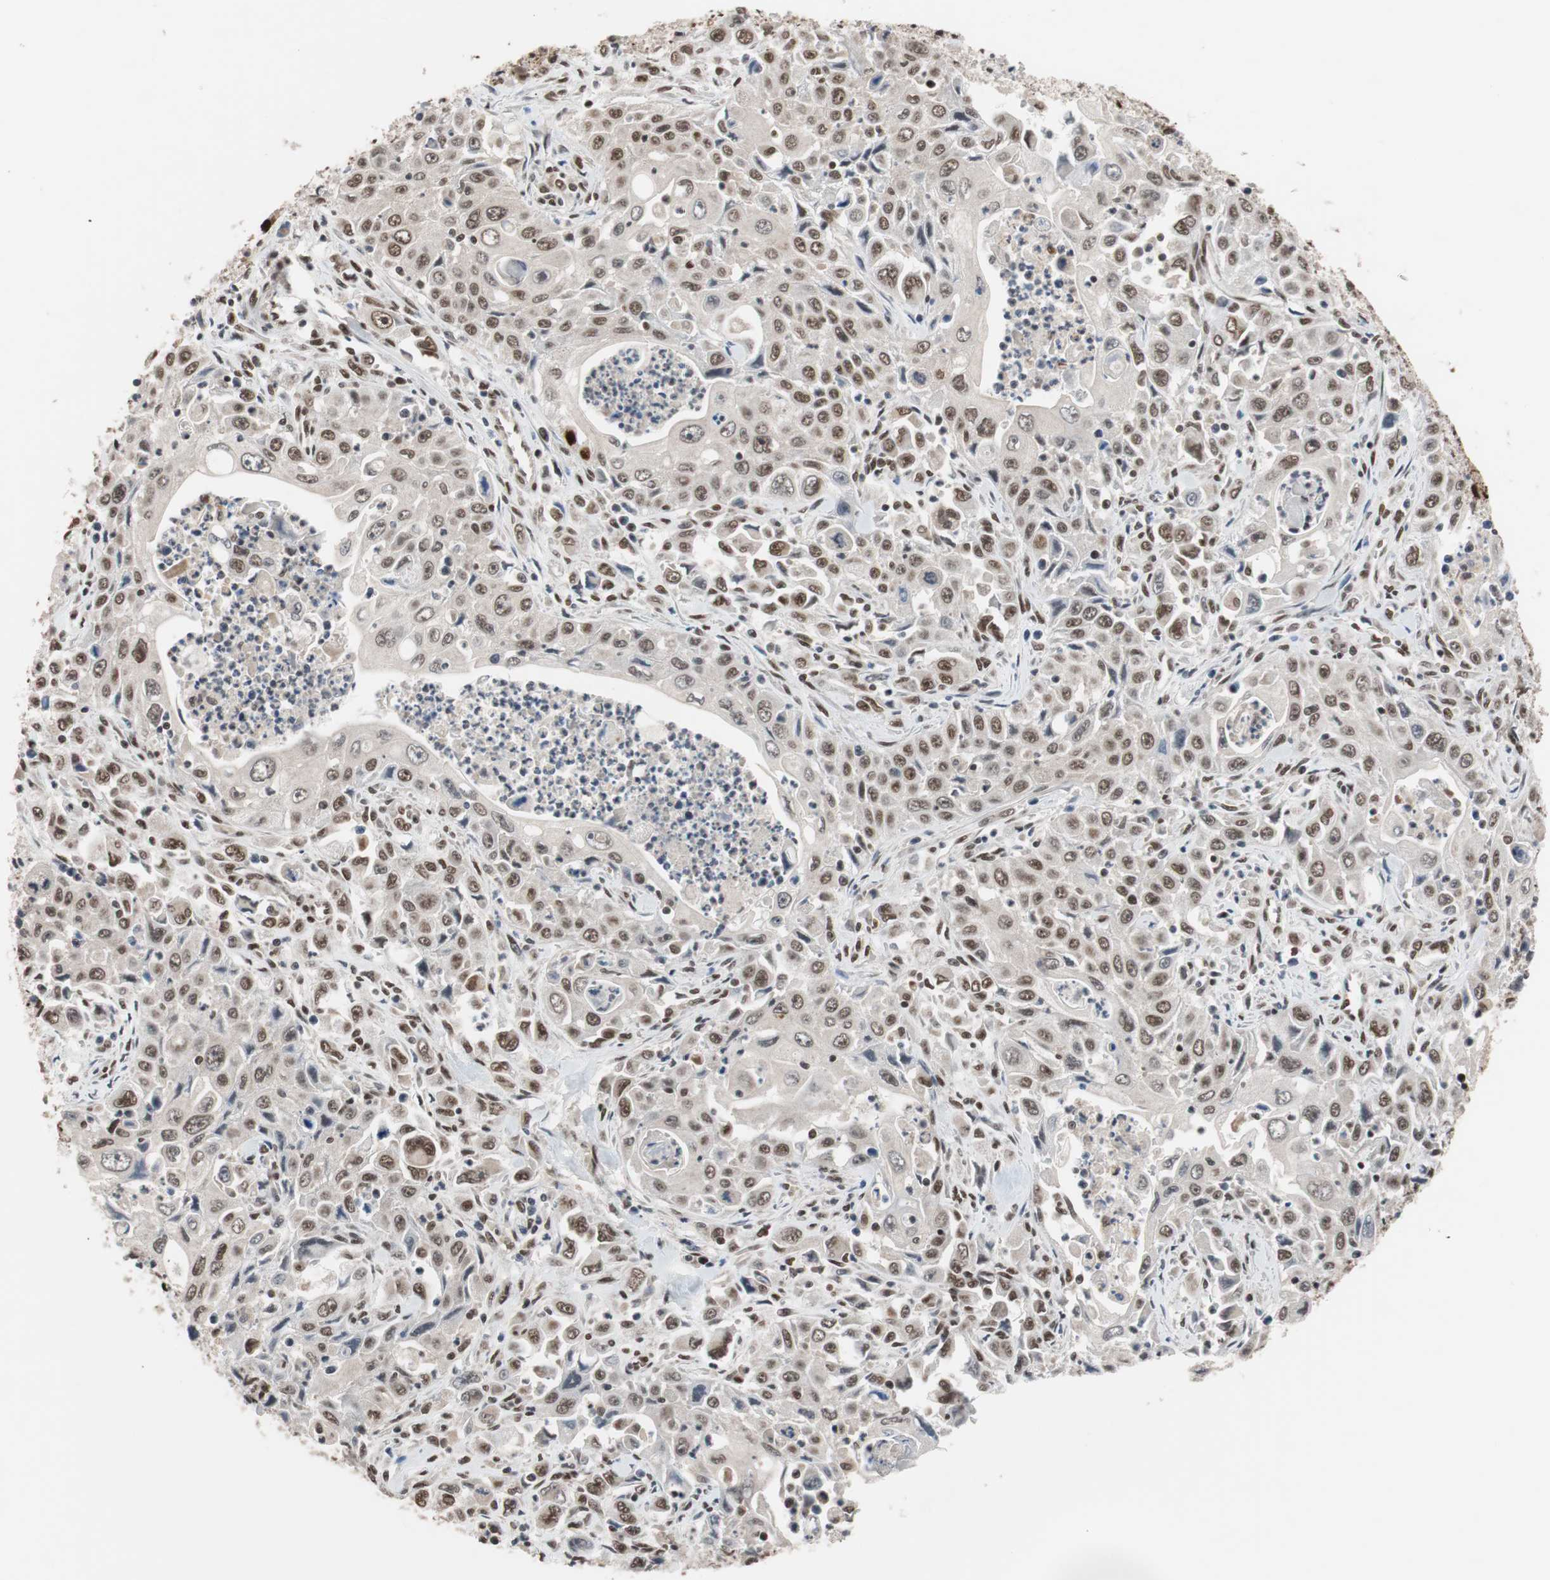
{"staining": {"intensity": "moderate", "quantity": ">75%", "location": "nuclear"}, "tissue": "pancreatic cancer", "cell_type": "Tumor cells", "image_type": "cancer", "snomed": [{"axis": "morphology", "description": "Adenocarcinoma, NOS"}, {"axis": "topography", "description": "Pancreas"}], "caption": "Brown immunohistochemical staining in pancreatic adenocarcinoma displays moderate nuclear expression in about >75% of tumor cells.", "gene": "CHAMP1", "patient": {"sex": "male", "age": 70}}